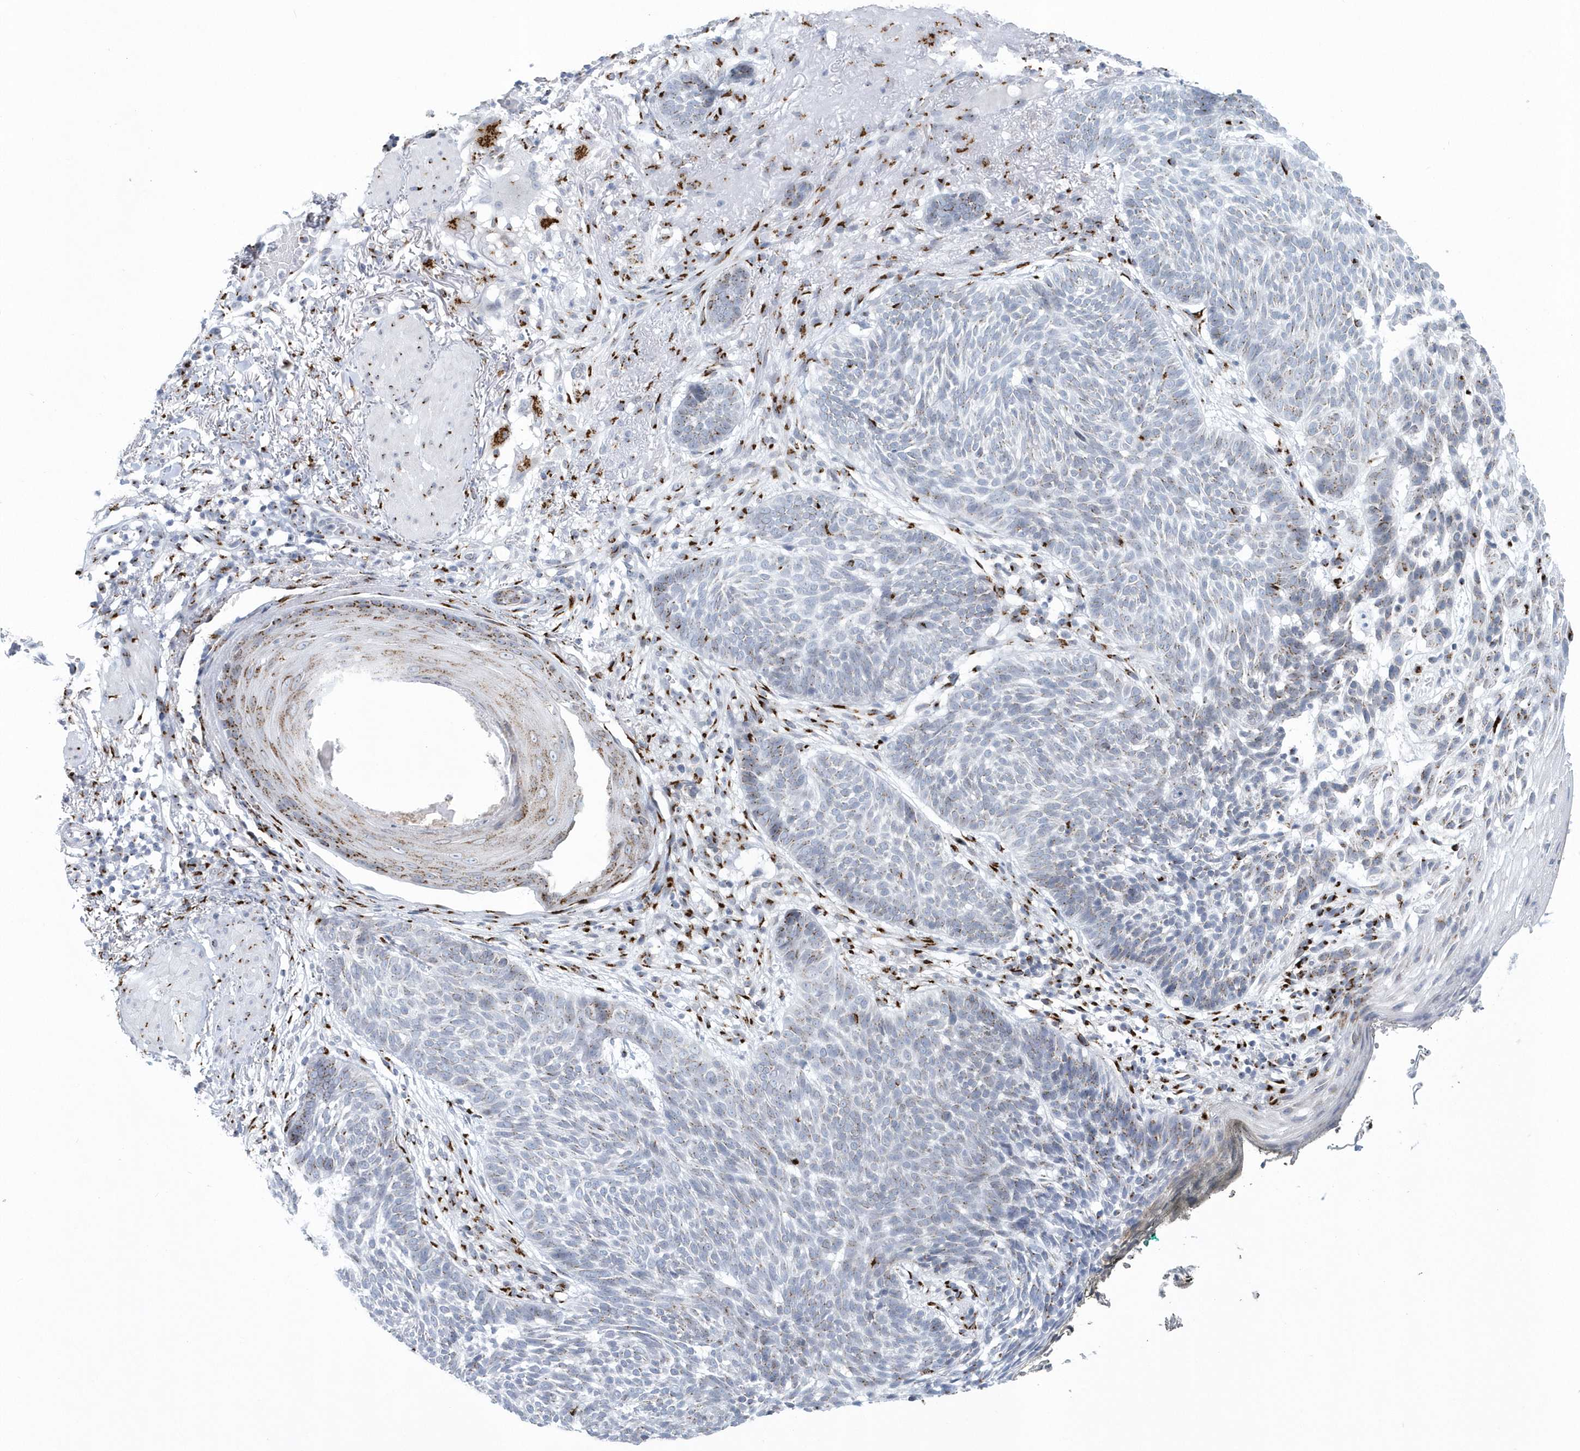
{"staining": {"intensity": "weak", "quantity": "<25%", "location": "cytoplasmic/membranous"}, "tissue": "skin cancer", "cell_type": "Tumor cells", "image_type": "cancer", "snomed": [{"axis": "morphology", "description": "Normal tissue, NOS"}, {"axis": "morphology", "description": "Basal cell carcinoma"}, {"axis": "topography", "description": "Skin"}], "caption": "Histopathology image shows no significant protein expression in tumor cells of basal cell carcinoma (skin).", "gene": "SLX9", "patient": {"sex": "male", "age": 64}}